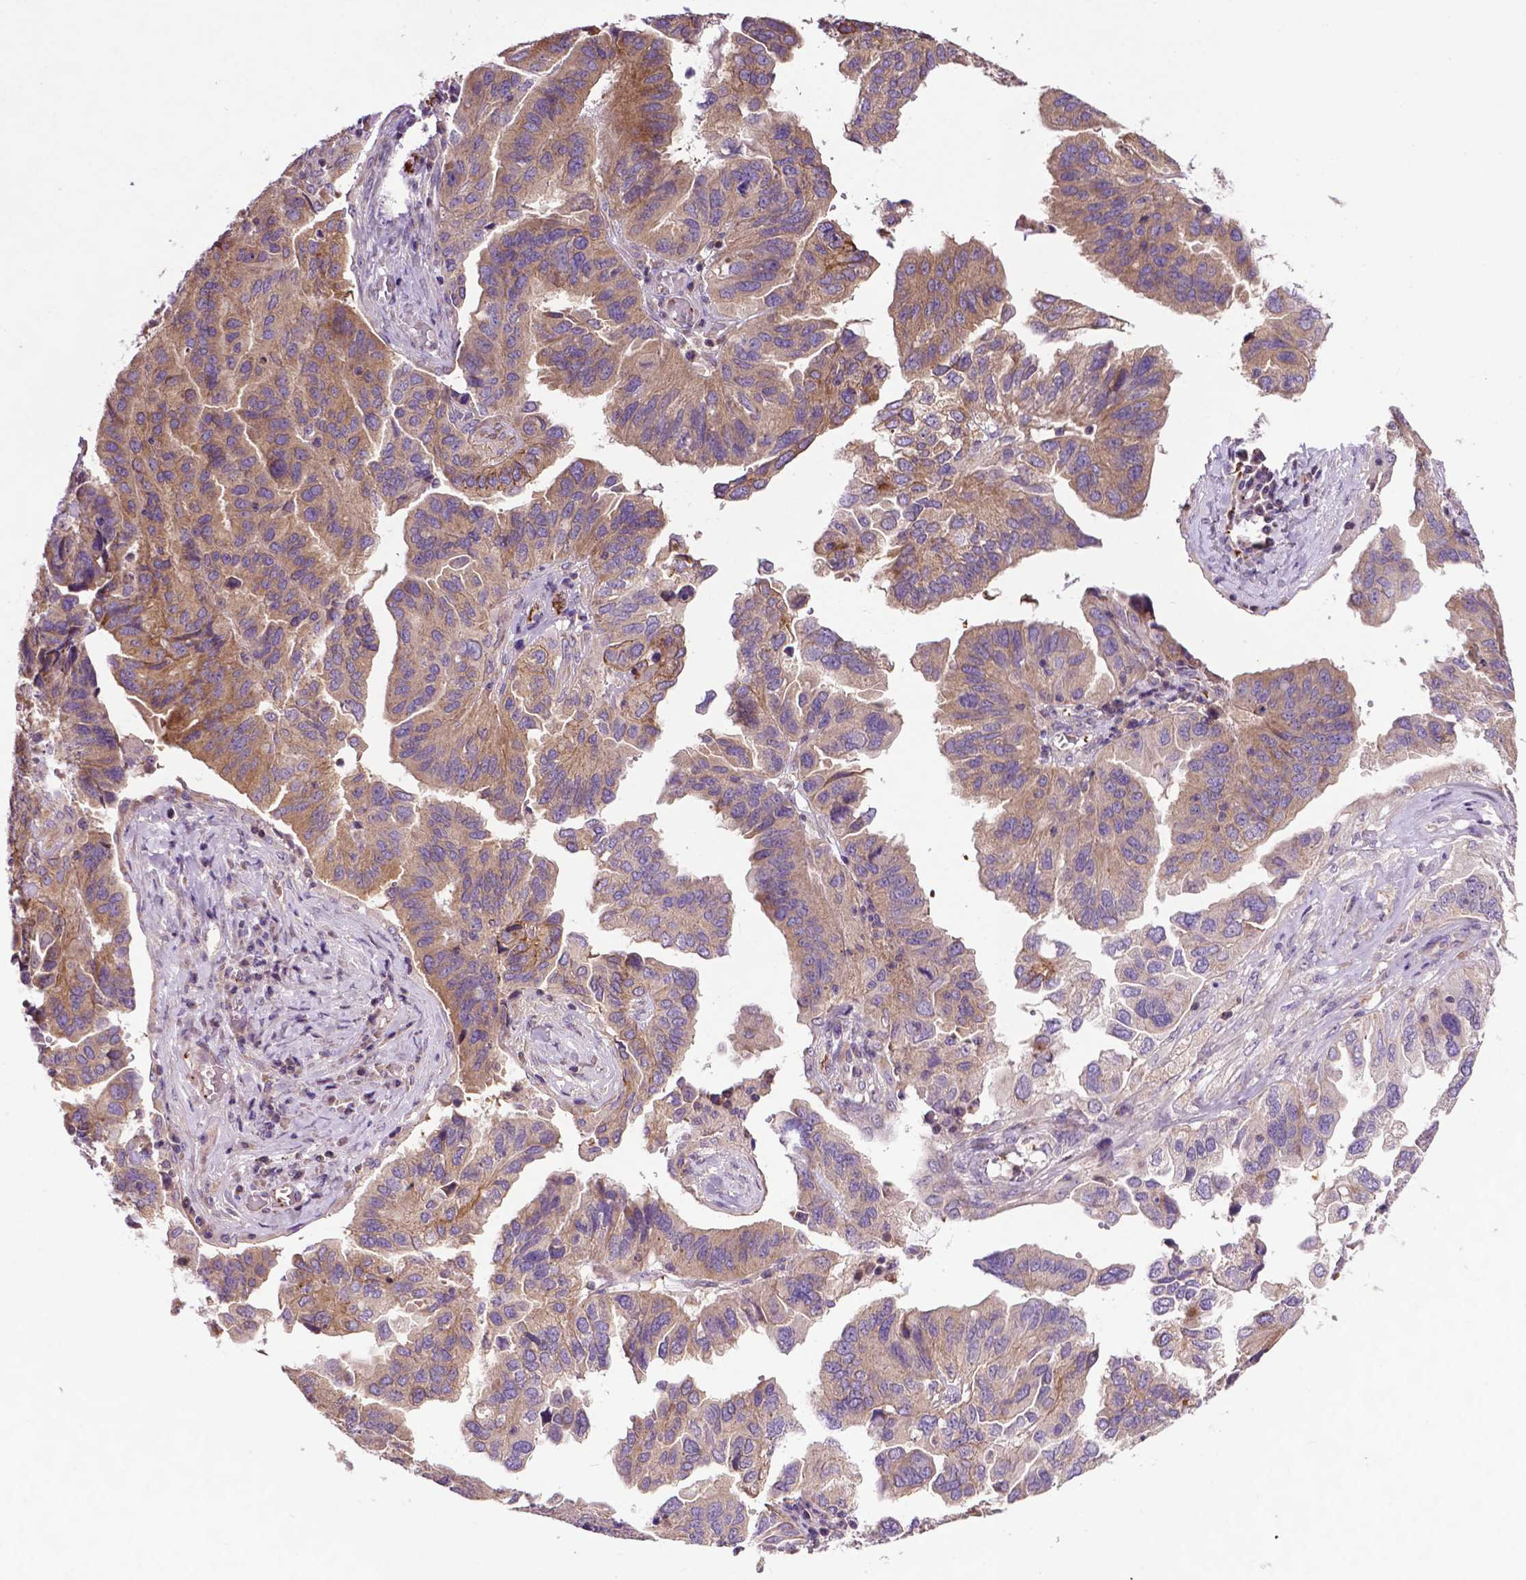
{"staining": {"intensity": "moderate", "quantity": ">75%", "location": "cytoplasmic/membranous"}, "tissue": "ovarian cancer", "cell_type": "Tumor cells", "image_type": "cancer", "snomed": [{"axis": "morphology", "description": "Cystadenocarcinoma, serous, NOS"}, {"axis": "topography", "description": "Ovary"}], "caption": "Human ovarian serous cystadenocarcinoma stained with a protein marker demonstrates moderate staining in tumor cells.", "gene": "SPNS2", "patient": {"sex": "female", "age": 79}}